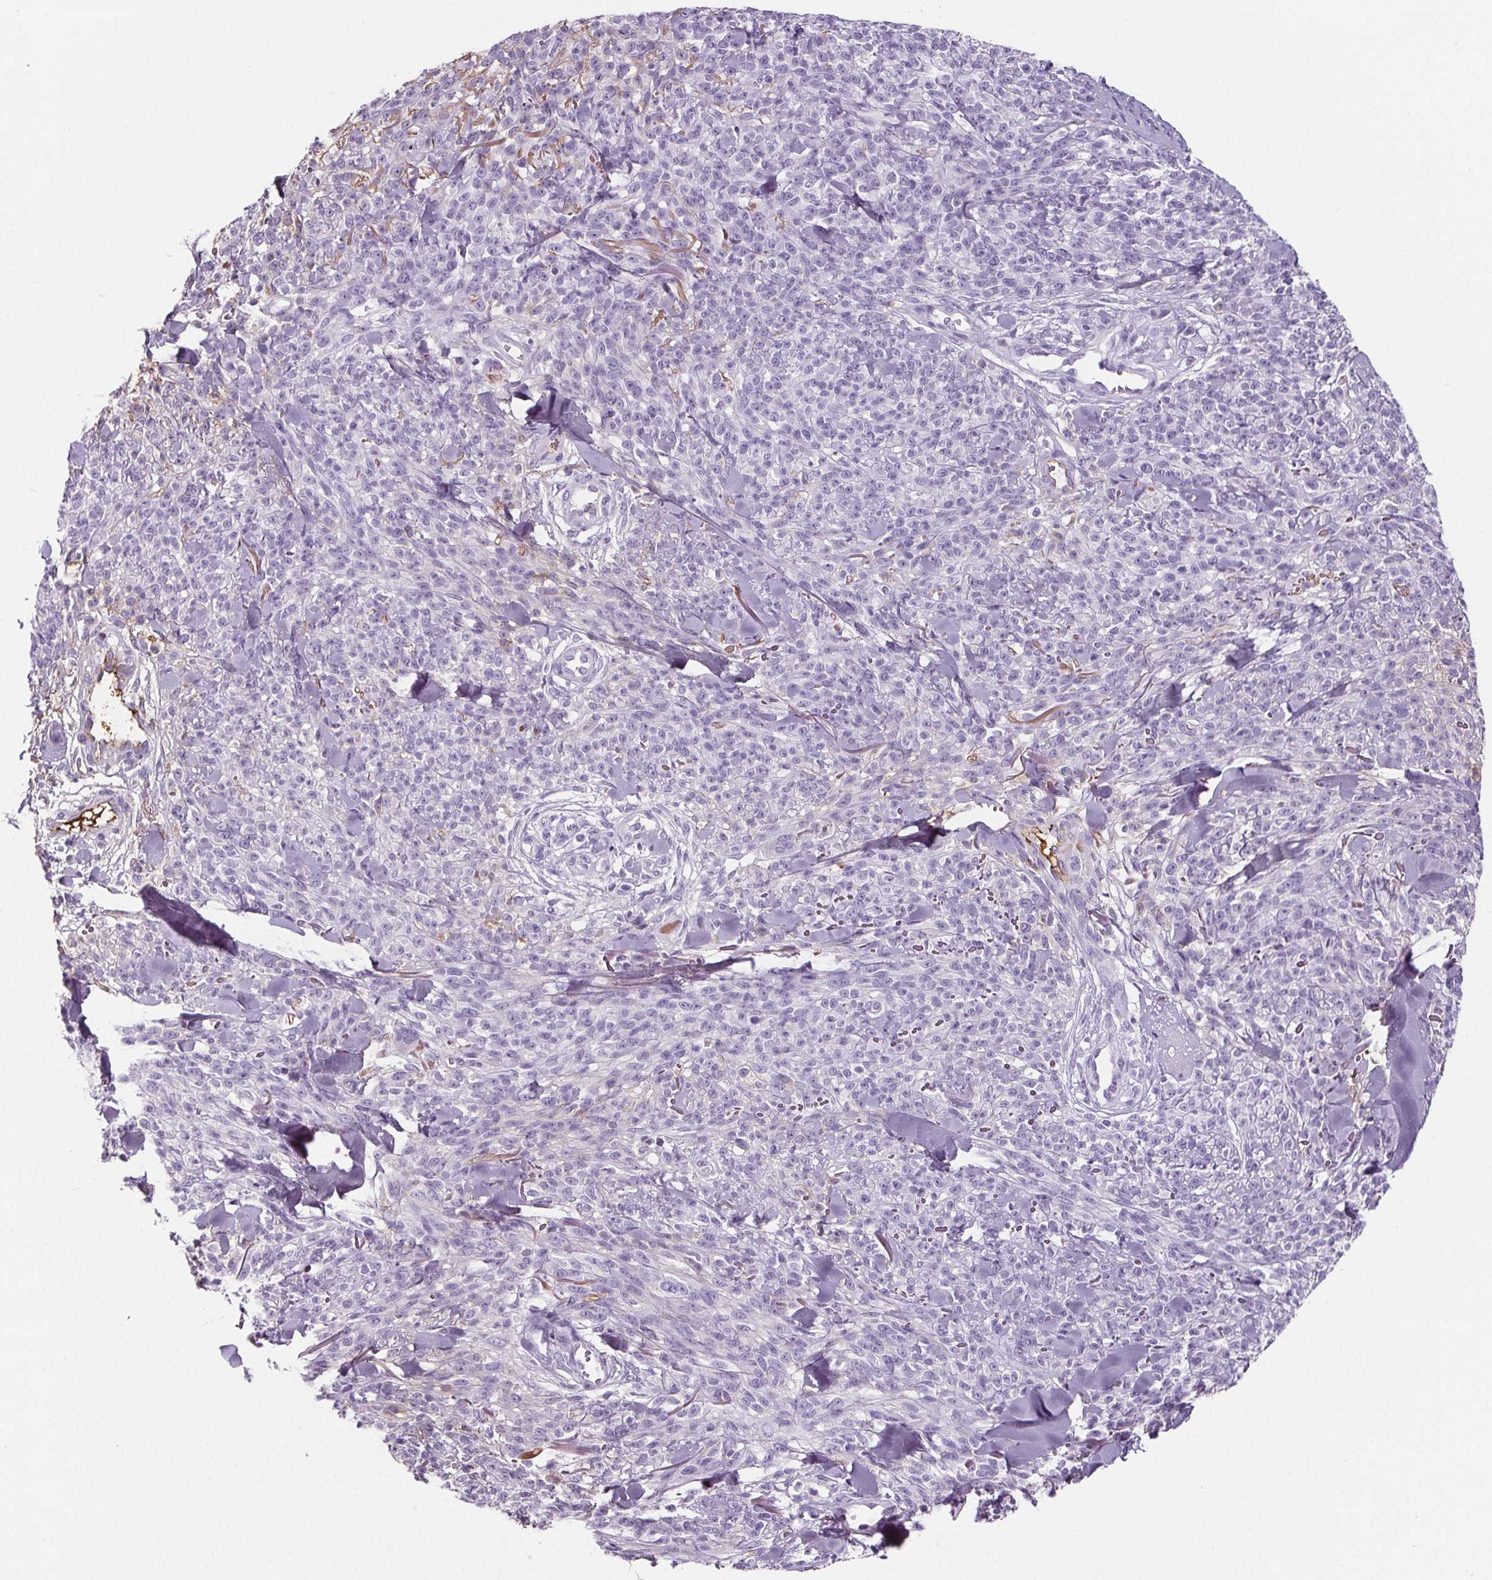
{"staining": {"intensity": "negative", "quantity": "none", "location": "none"}, "tissue": "melanoma", "cell_type": "Tumor cells", "image_type": "cancer", "snomed": [{"axis": "morphology", "description": "Malignant melanoma, NOS"}, {"axis": "topography", "description": "Skin"}, {"axis": "topography", "description": "Skin of trunk"}], "caption": "An immunohistochemistry micrograph of malignant melanoma is shown. There is no staining in tumor cells of malignant melanoma.", "gene": "CD5L", "patient": {"sex": "male", "age": 74}}